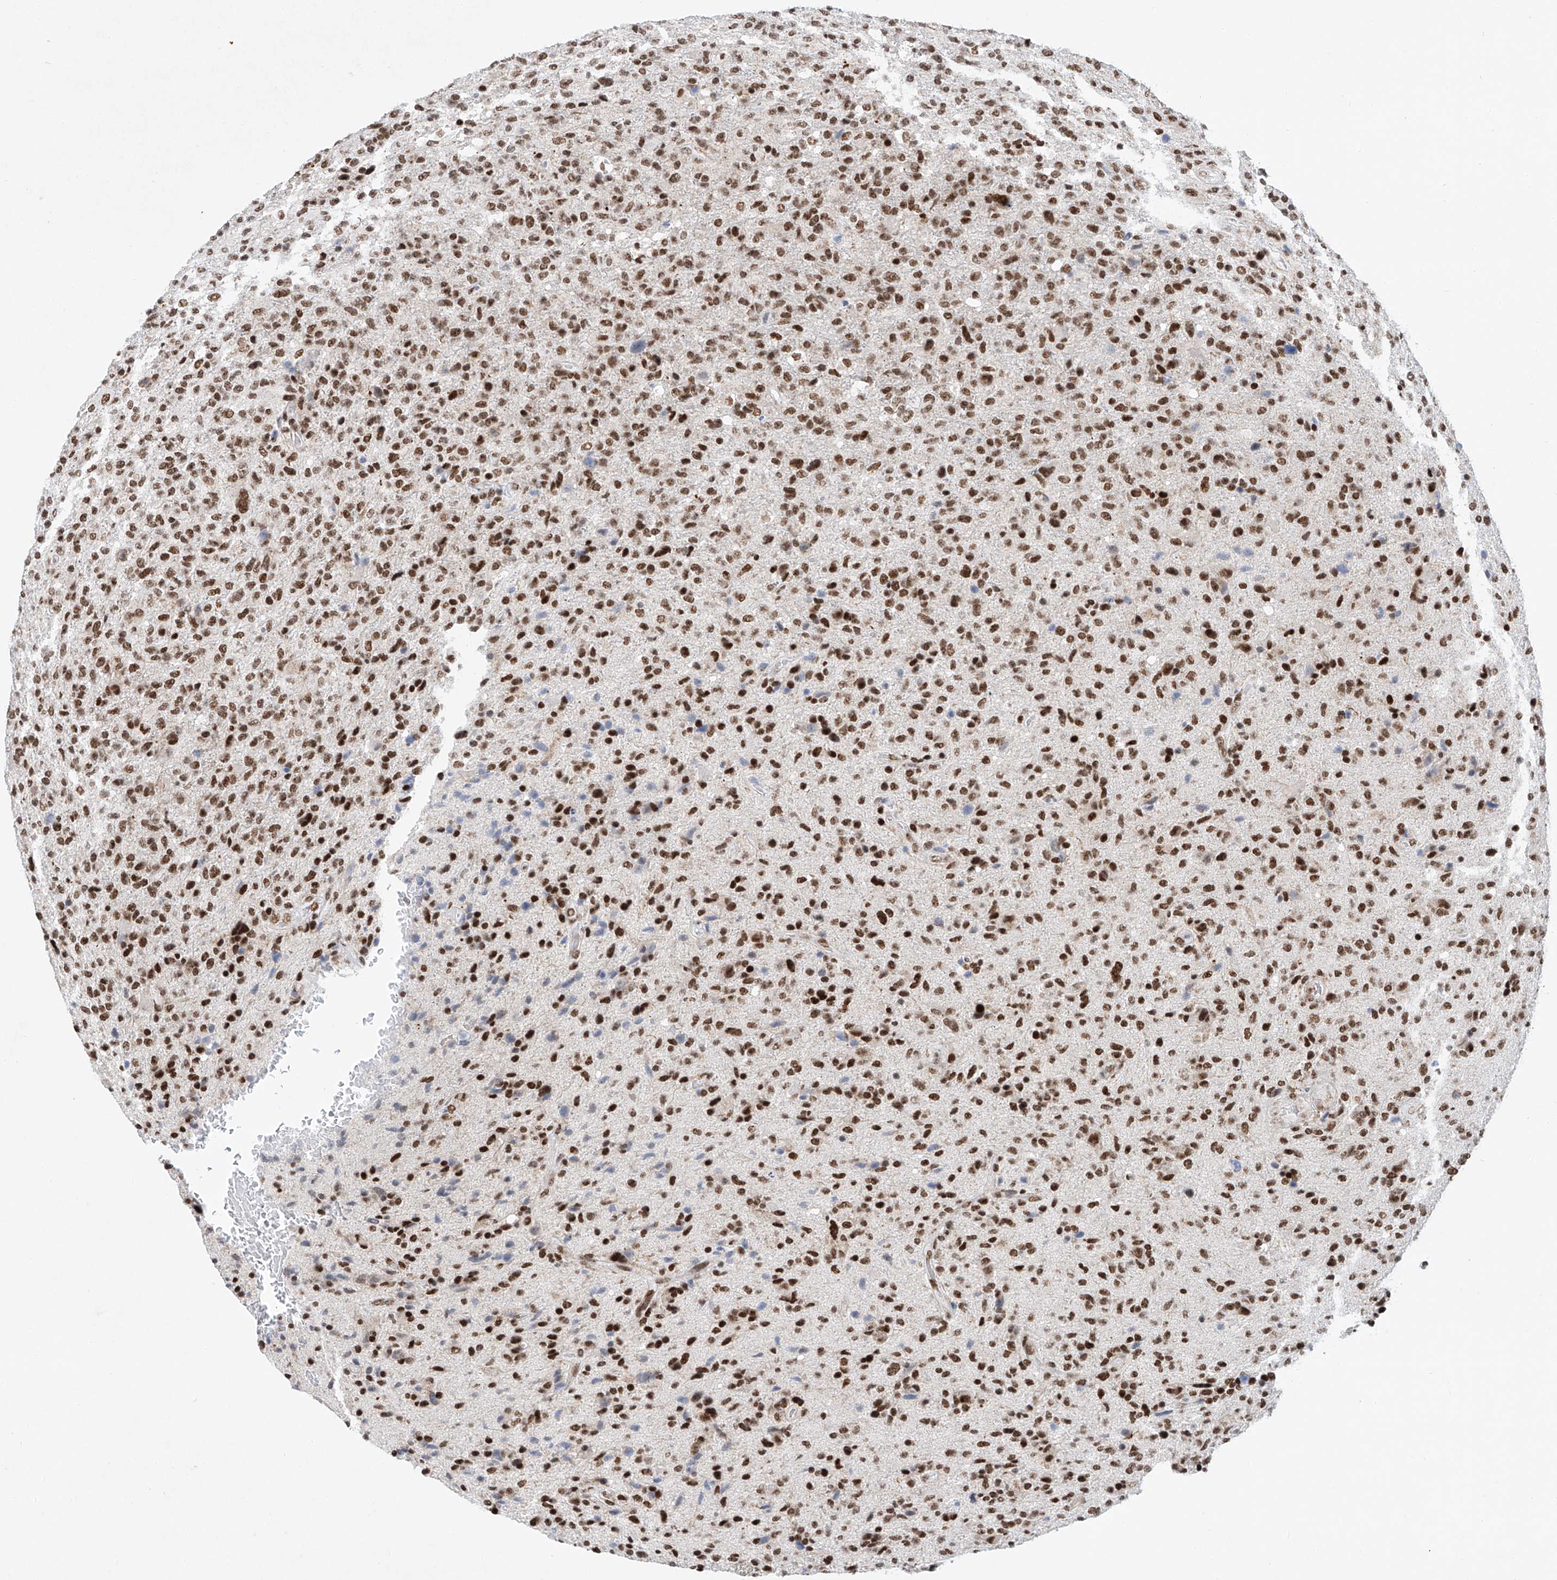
{"staining": {"intensity": "moderate", "quantity": ">75%", "location": "nuclear"}, "tissue": "glioma", "cell_type": "Tumor cells", "image_type": "cancer", "snomed": [{"axis": "morphology", "description": "Glioma, malignant, High grade"}, {"axis": "topography", "description": "Brain"}], "caption": "Human high-grade glioma (malignant) stained for a protein (brown) exhibits moderate nuclear positive staining in about >75% of tumor cells.", "gene": "TAF4", "patient": {"sex": "male", "age": 72}}